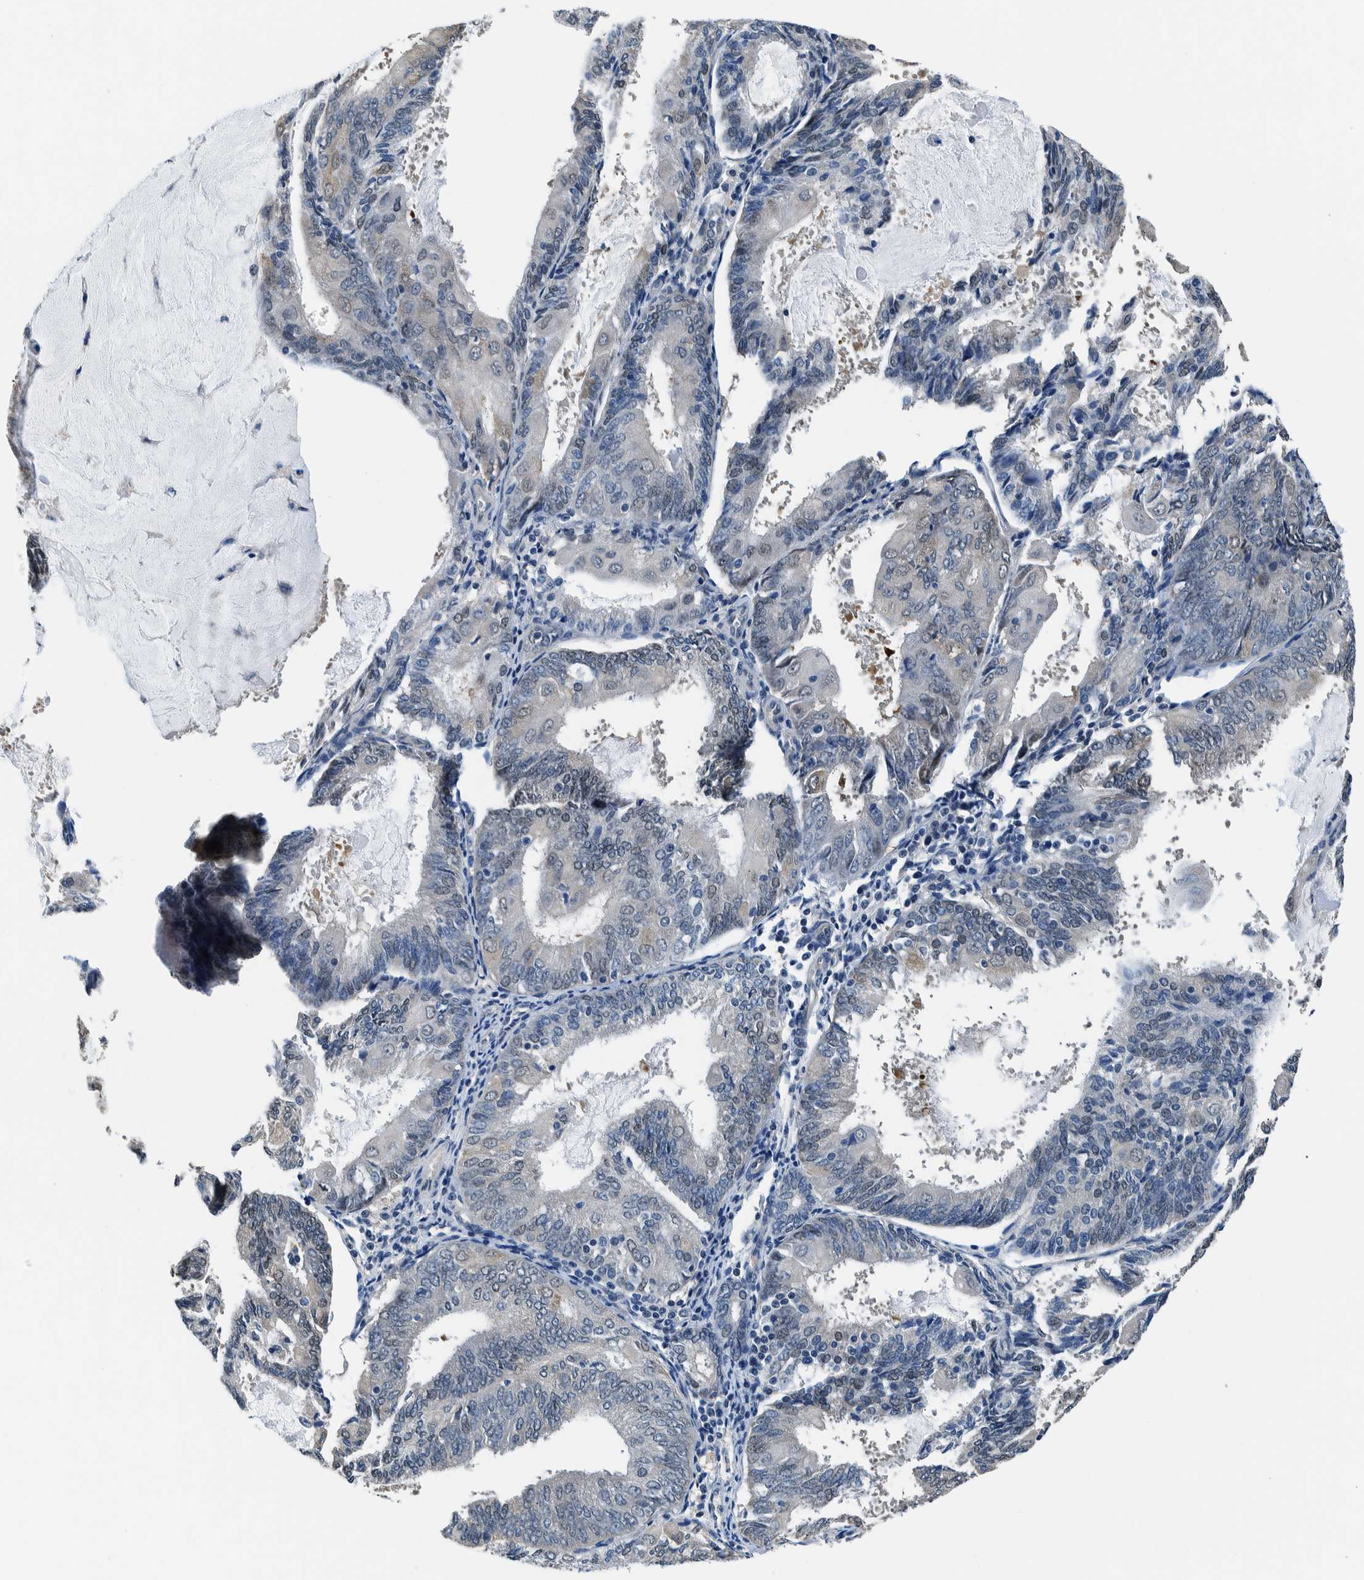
{"staining": {"intensity": "negative", "quantity": "none", "location": "none"}, "tissue": "endometrial cancer", "cell_type": "Tumor cells", "image_type": "cancer", "snomed": [{"axis": "morphology", "description": "Adenocarcinoma, NOS"}, {"axis": "topography", "description": "Endometrium"}], "caption": "Endometrial cancer (adenocarcinoma) was stained to show a protein in brown. There is no significant expression in tumor cells. The staining is performed using DAB (3,3'-diaminobenzidine) brown chromogen with nuclei counter-stained in using hematoxylin.", "gene": "NIBAN2", "patient": {"sex": "female", "age": 81}}